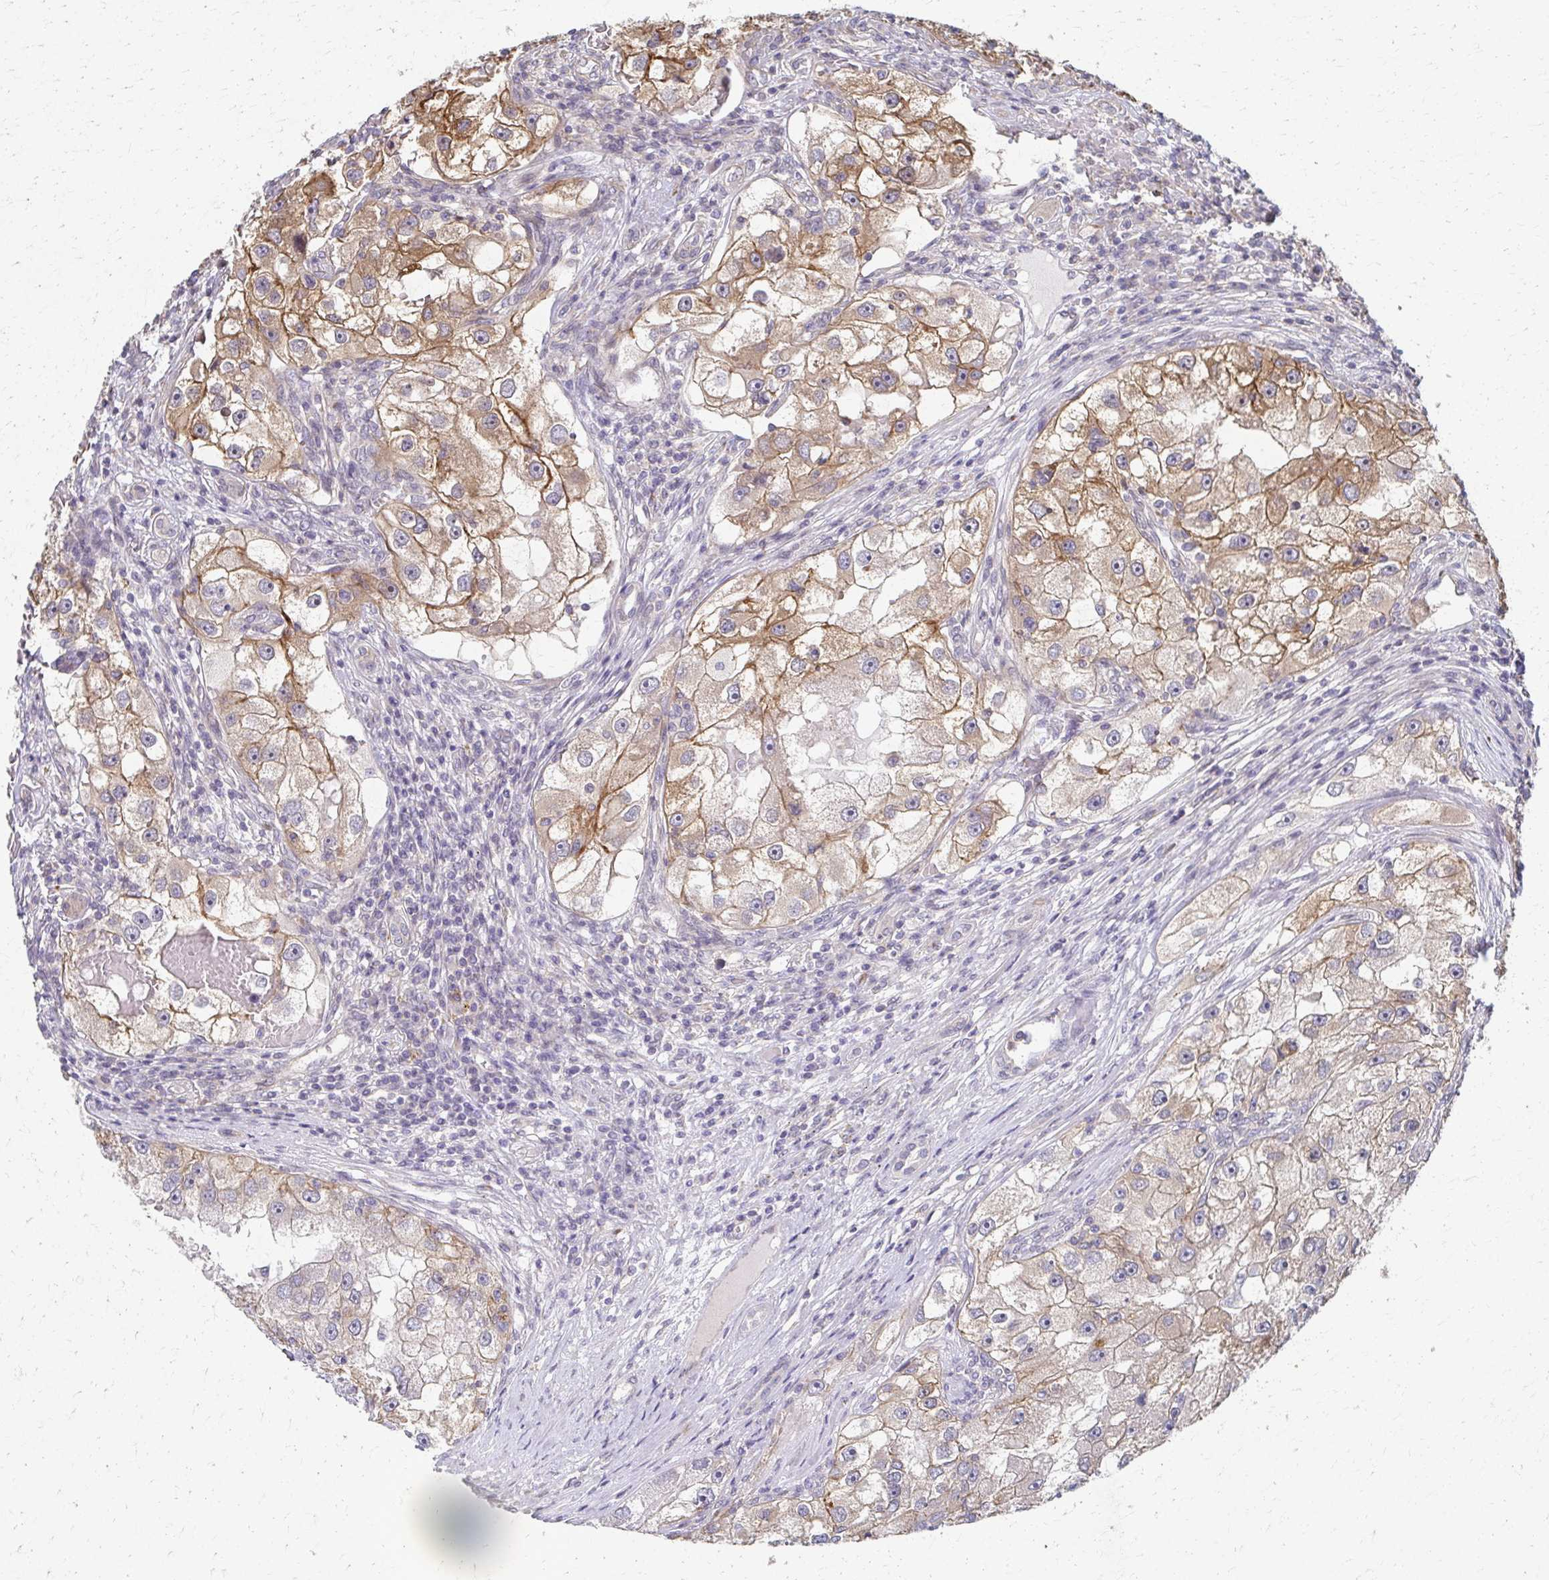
{"staining": {"intensity": "moderate", "quantity": "25%-75%", "location": "cytoplasmic/membranous"}, "tissue": "renal cancer", "cell_type": "Tumor cells", "image_type": "cancer", "snomed": [{"axis": "morphology", "description": "Adenocarcinoma, NOS"}, {"axis": "topography", "description": "Kidney"}], "caption": "There is medium levels of moderate cytoplasmic/membranous expression in tumor cells of renal cancer, as demonstrated by immunohistochemical staining (brown color).", "gene": "EOLA2", "patient": {"sex": "male", "age": 63}}